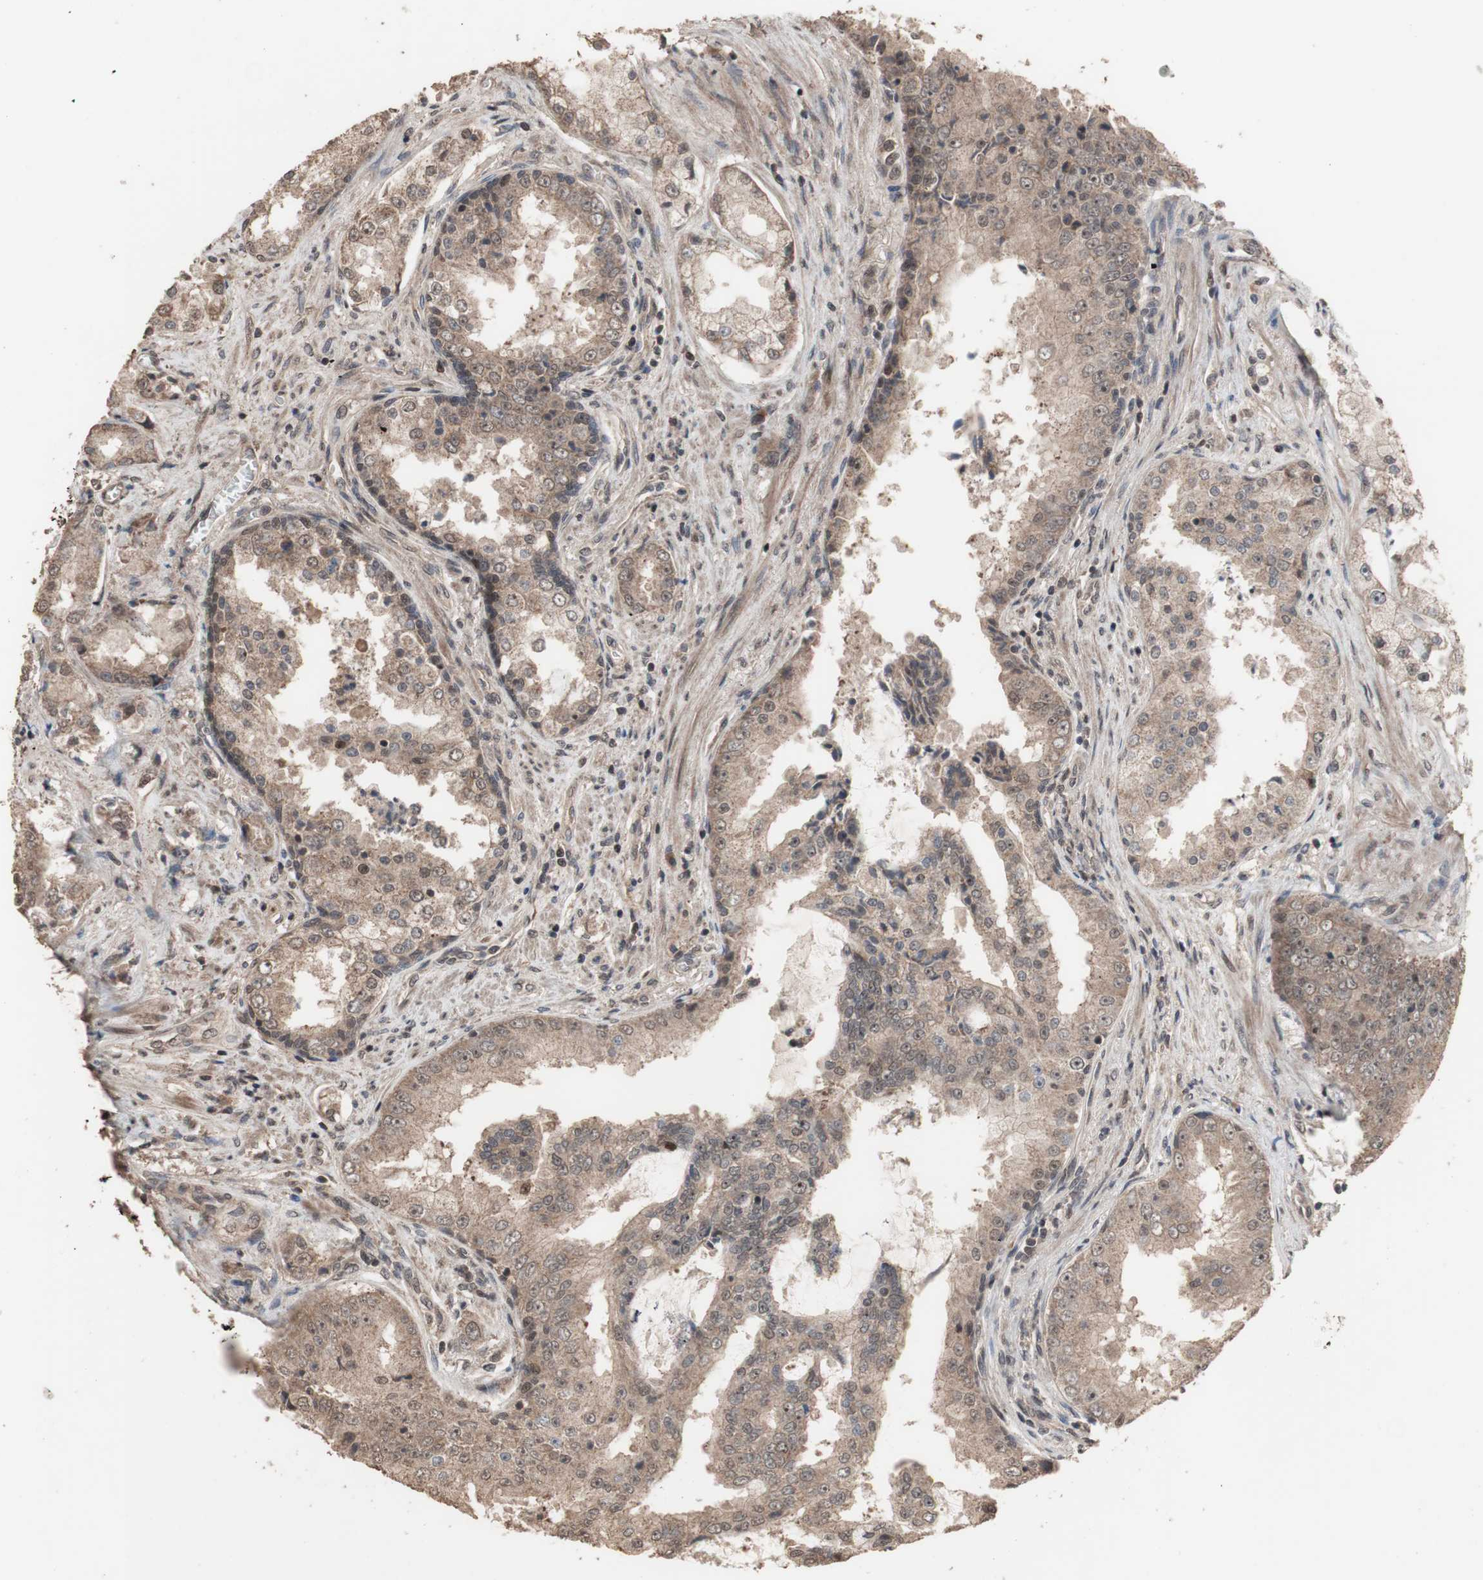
{"staining": {"intensity": "moderate", "quantity": ">75%", "location": "cytoplasmic/membranous"}, "tissue": "prostate cancer", "cell_type": "Tumor cells", "image_type": "cancer", "snomed": [{"axis": "morphology", "description": "Adenocarcinoma, High grade"}, {"axis": "topography", "description": "Prostate"}], "caption": "Prostate cancer (adenocarcinoma (high-grade)) stained with a brown dye demonstrates moderate cytoplasmic/membranous positive expression in about >75% of tumor cells.", "gene": "KANSL1", "patient": {"sex": "male", "age": 73}}